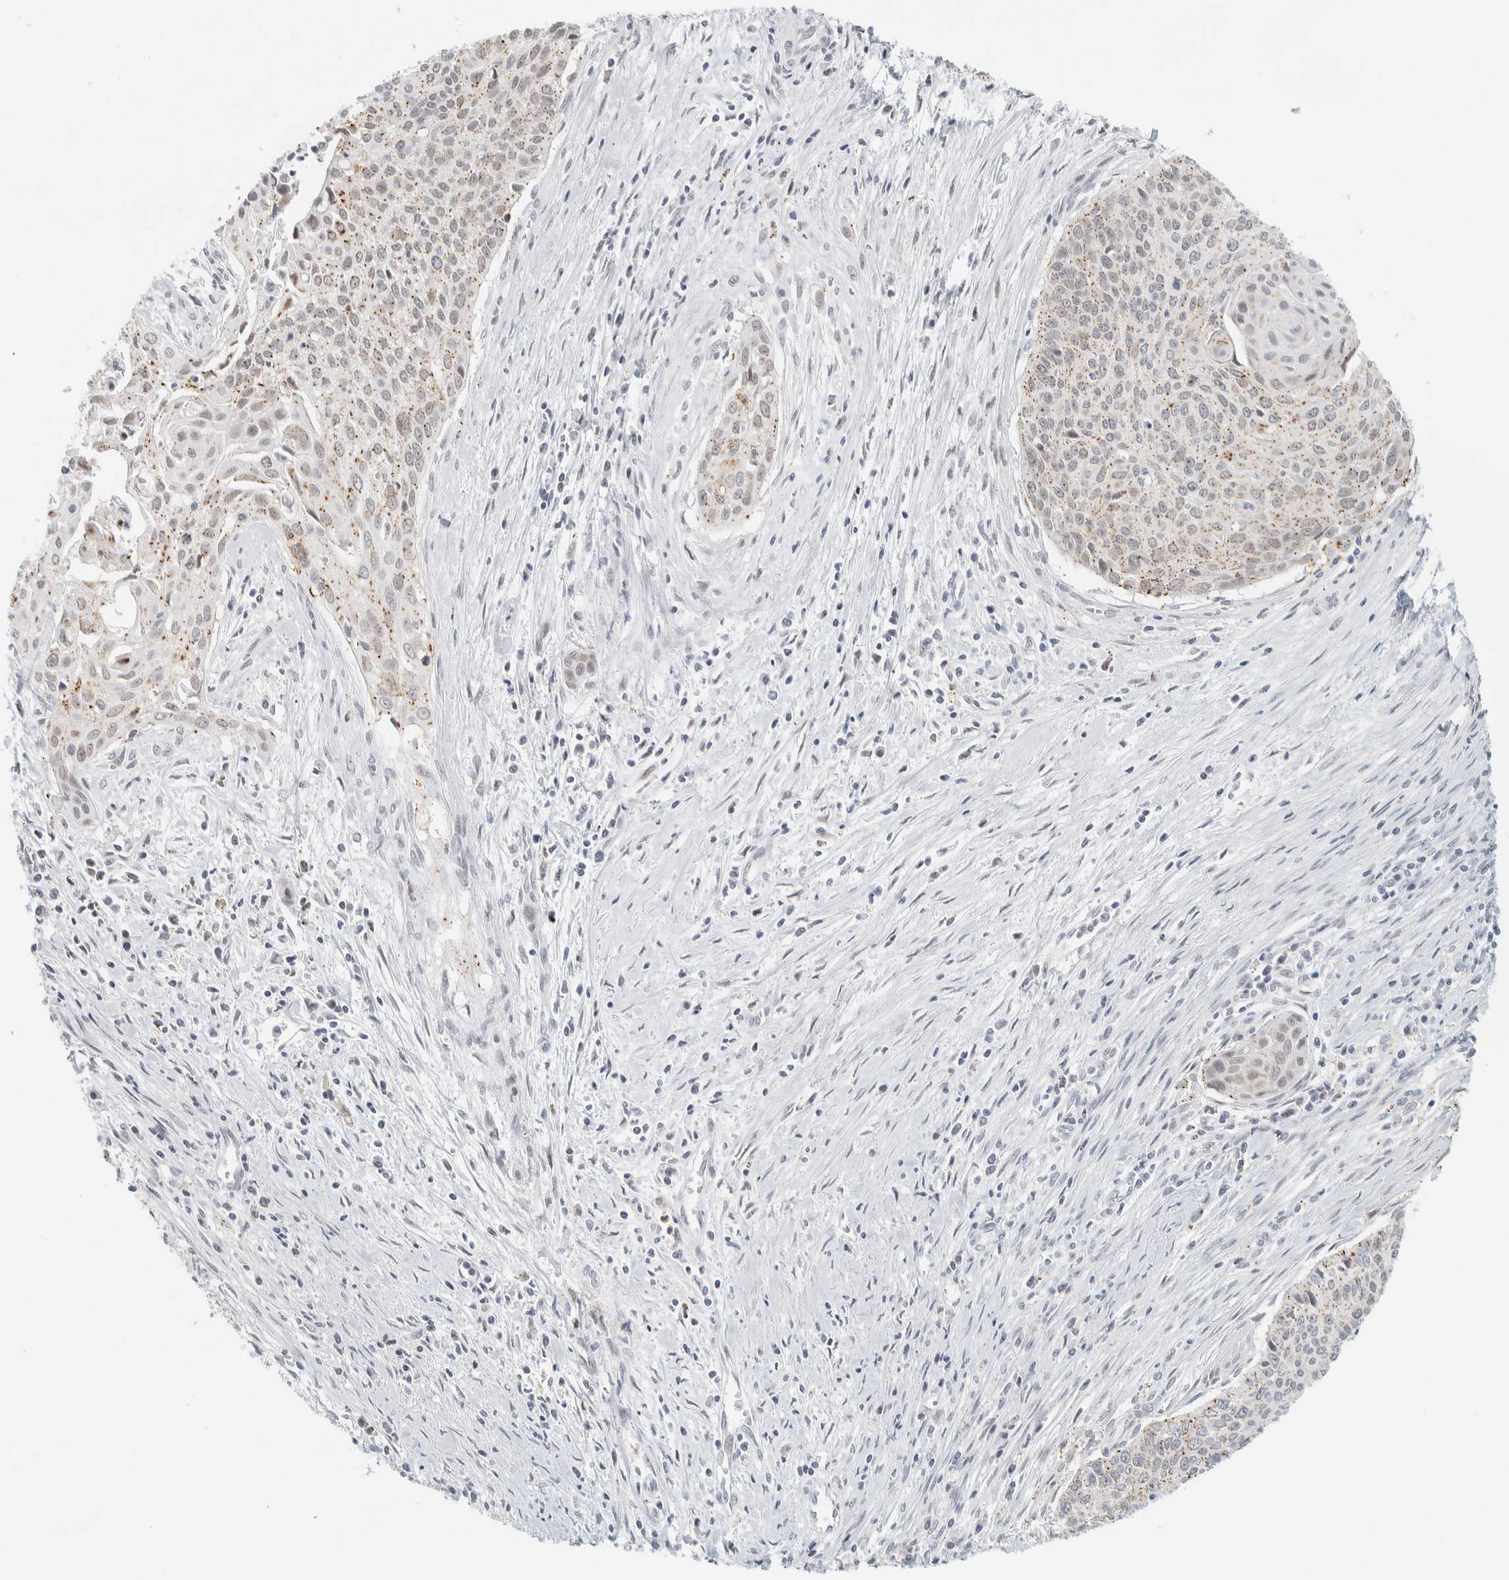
{"staining": {"intensity": "weak", "quantity": ">75%", "location": "cytoplasmic/membranous"}, "tissue": "cervical cancer", "cell_type": "Tumor cells", "image_type": "cancer", "snomed": [{"axis": "morphology", "description": "Squamous cell carcinoma, NOS"}, {"axis": "topography", "description": "Cervix"}], "caption": "DAB (3,3'-diaminobenzidine) immunohistochemical staining of cervical squamous cell carcinoma displays weak cytoplasmic/membranous protein expression in about >75% of tumor cells. Using DAB (brown) and hematoxylin (blue) stains, captured at high magnification using brightfield microscopy.", "gene": "CDH17", "patient": {"sex": "female", "age": 55}}